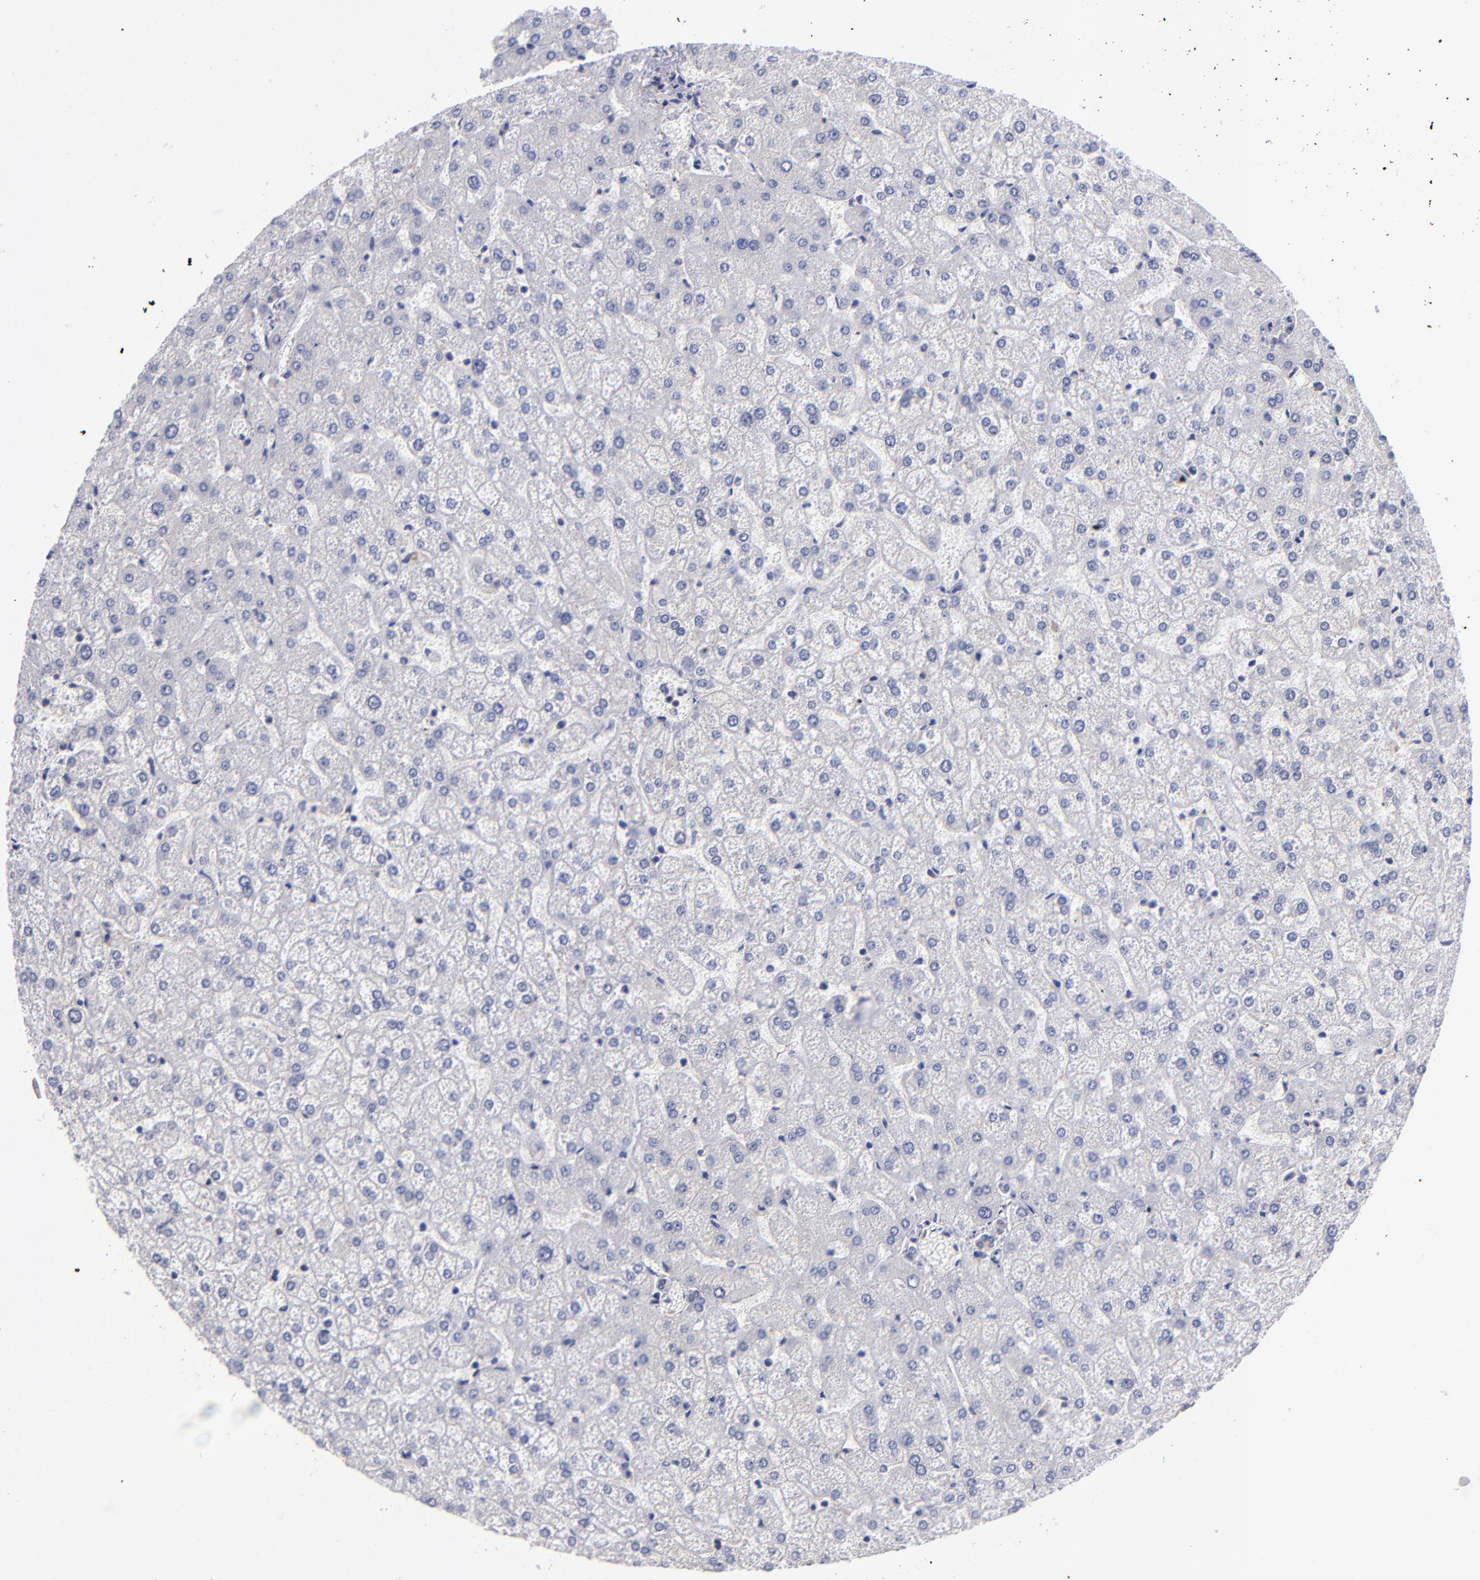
{"staining": {"intensity": "weak", "quantity": ">75%", "location": "cytoplasmic/membranous"}, "tissue": "liver", "cell_type": "Cholangiocytes", "image_type": "normal", "snomed": [{"axis": "morphology", "description": "Normal tissue, NOS"}, {"axis": "topography", "description": "Liver"}], "caption": "High-power microscopy captured an immunohistochemistry (IHC) photomicrograph of unremarkable liver, revealing weak cytoplasmic/membranous expression in approximately >75% of cholangiocytes. (DAB (3,3'-diaminobenzidine) IHC, brown staining for protein, blue staining for nuclei).", "gene": "EIF3L", "patient": {"sex": "female", "age": 32}}